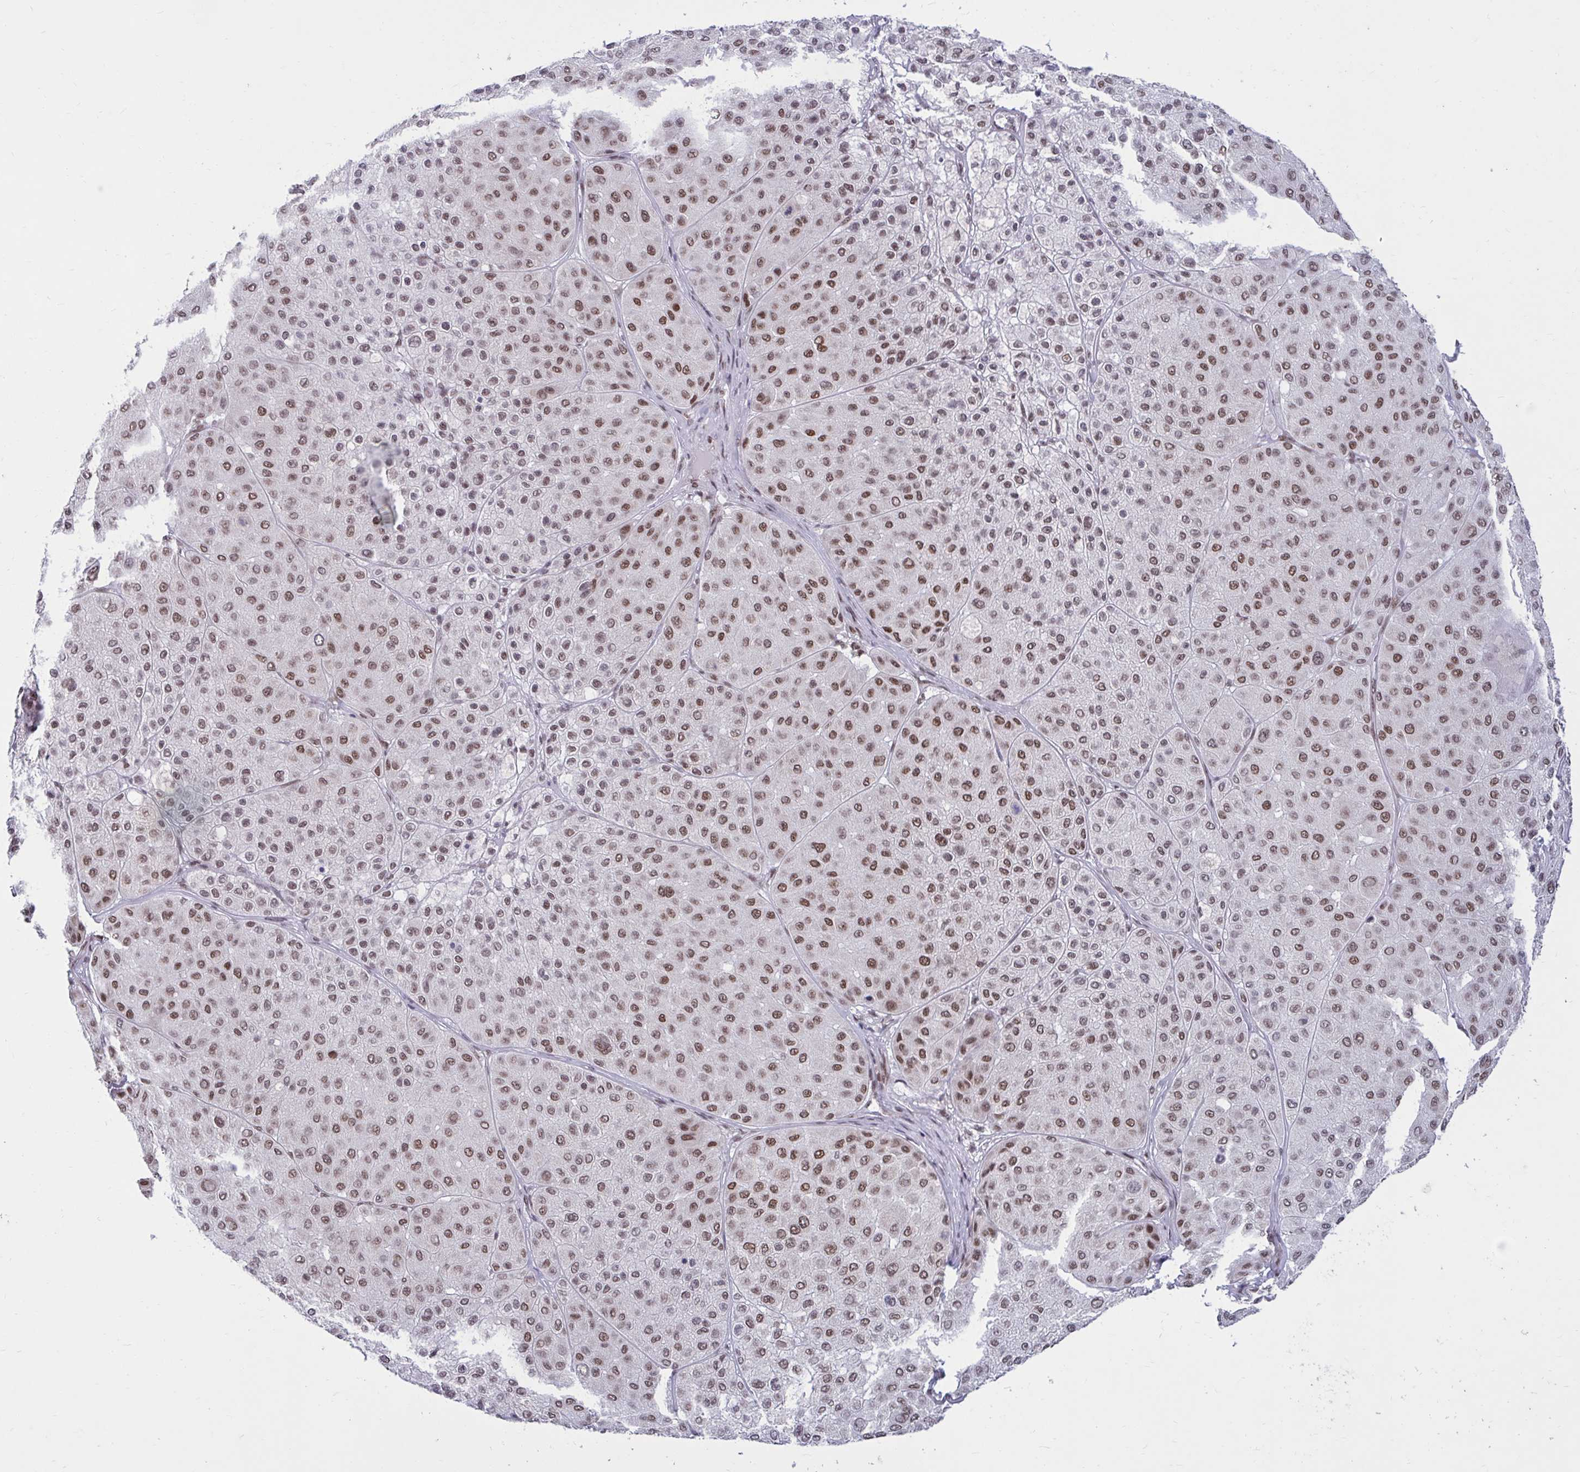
{"staining": {"intensity": "moderate", "quantity": ">75%", "location": "nuclear"}, "tissue": "melanoma", "cell_type": "Tumor cells", "image_type": "cancer", "snomed": [{"axis": "morphology", "description": "Malignant melanoma, Metastatic site"}, {"axis": "topography", "description": "Smooth muscle"}], "caption": "Malignant melanoma (metastatic site) was stained to show a protein in brown. There is medium levels of moderate nuclear staining in about >75% of tumor cells. The protein of interest is shown in brown color, while the nuclei are stained blue.", "gene": "PHF10", "patient": {"sex": "male", "age": 41}}